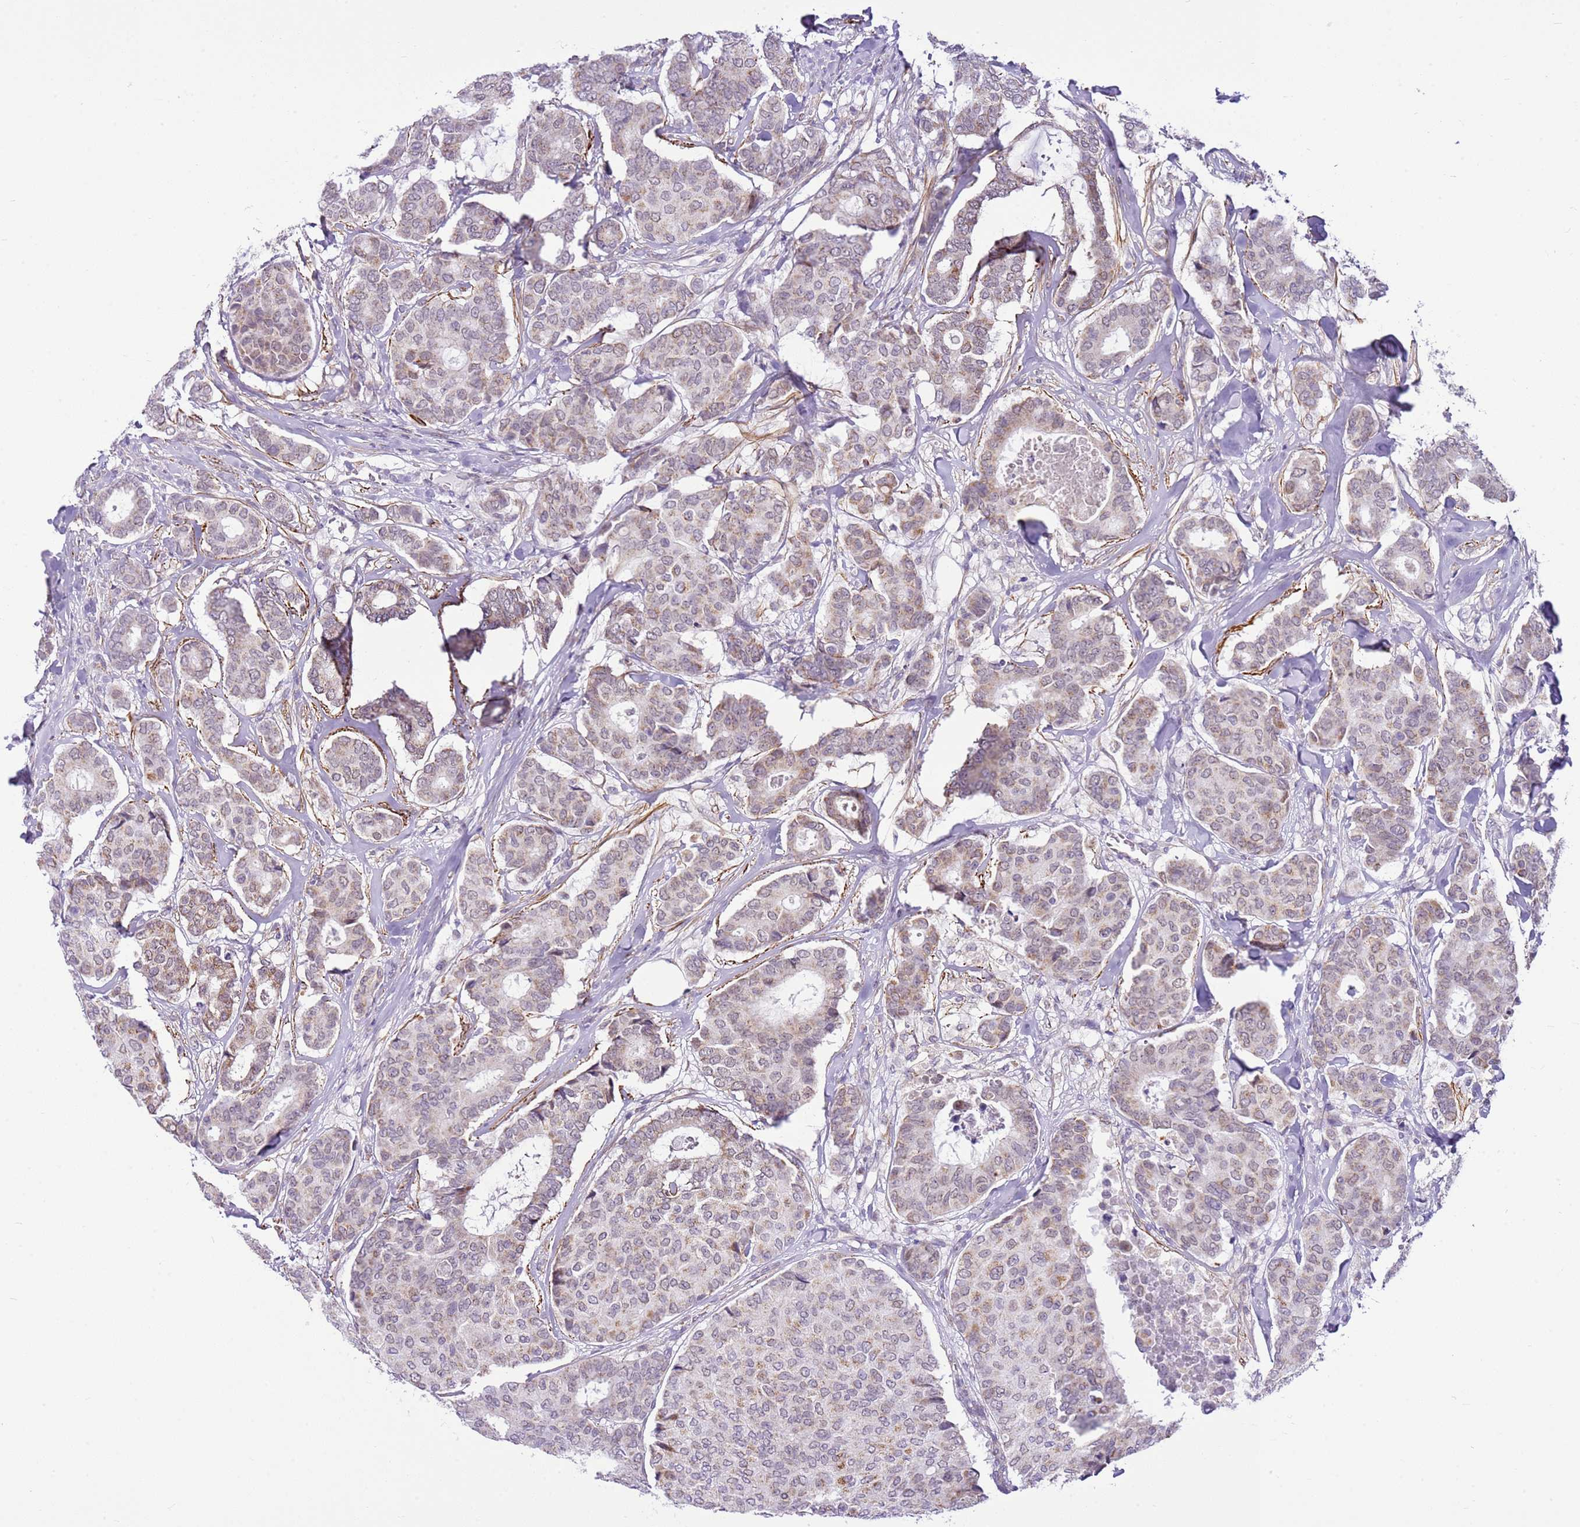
{"staining": {"intensity": "weak", "quantity": ">75%", "location": "cytoplasmic/membranous"}, "tissue": "breast cancer", "cell_type": "Tumor cells", "image_type": "cancer", "snomed": [{"axis": "morphology", "description": "Duct carcinoma"}, {"axis": "topography", "description": "Breast"}], "caption": "Immunohistochemistry photomicrograph of neoplastic tissue: human breast invasive ductal carcinoma stained using immunohistochemistry demonstrates low levels of weak protein expression localized specifically in the cytoplasmic/membranous of tumor cells, appearing as a cytoplasmic/membranous brown color.", "gene": "SMIM4", "patient": {"sex": "female", "age": 75}}